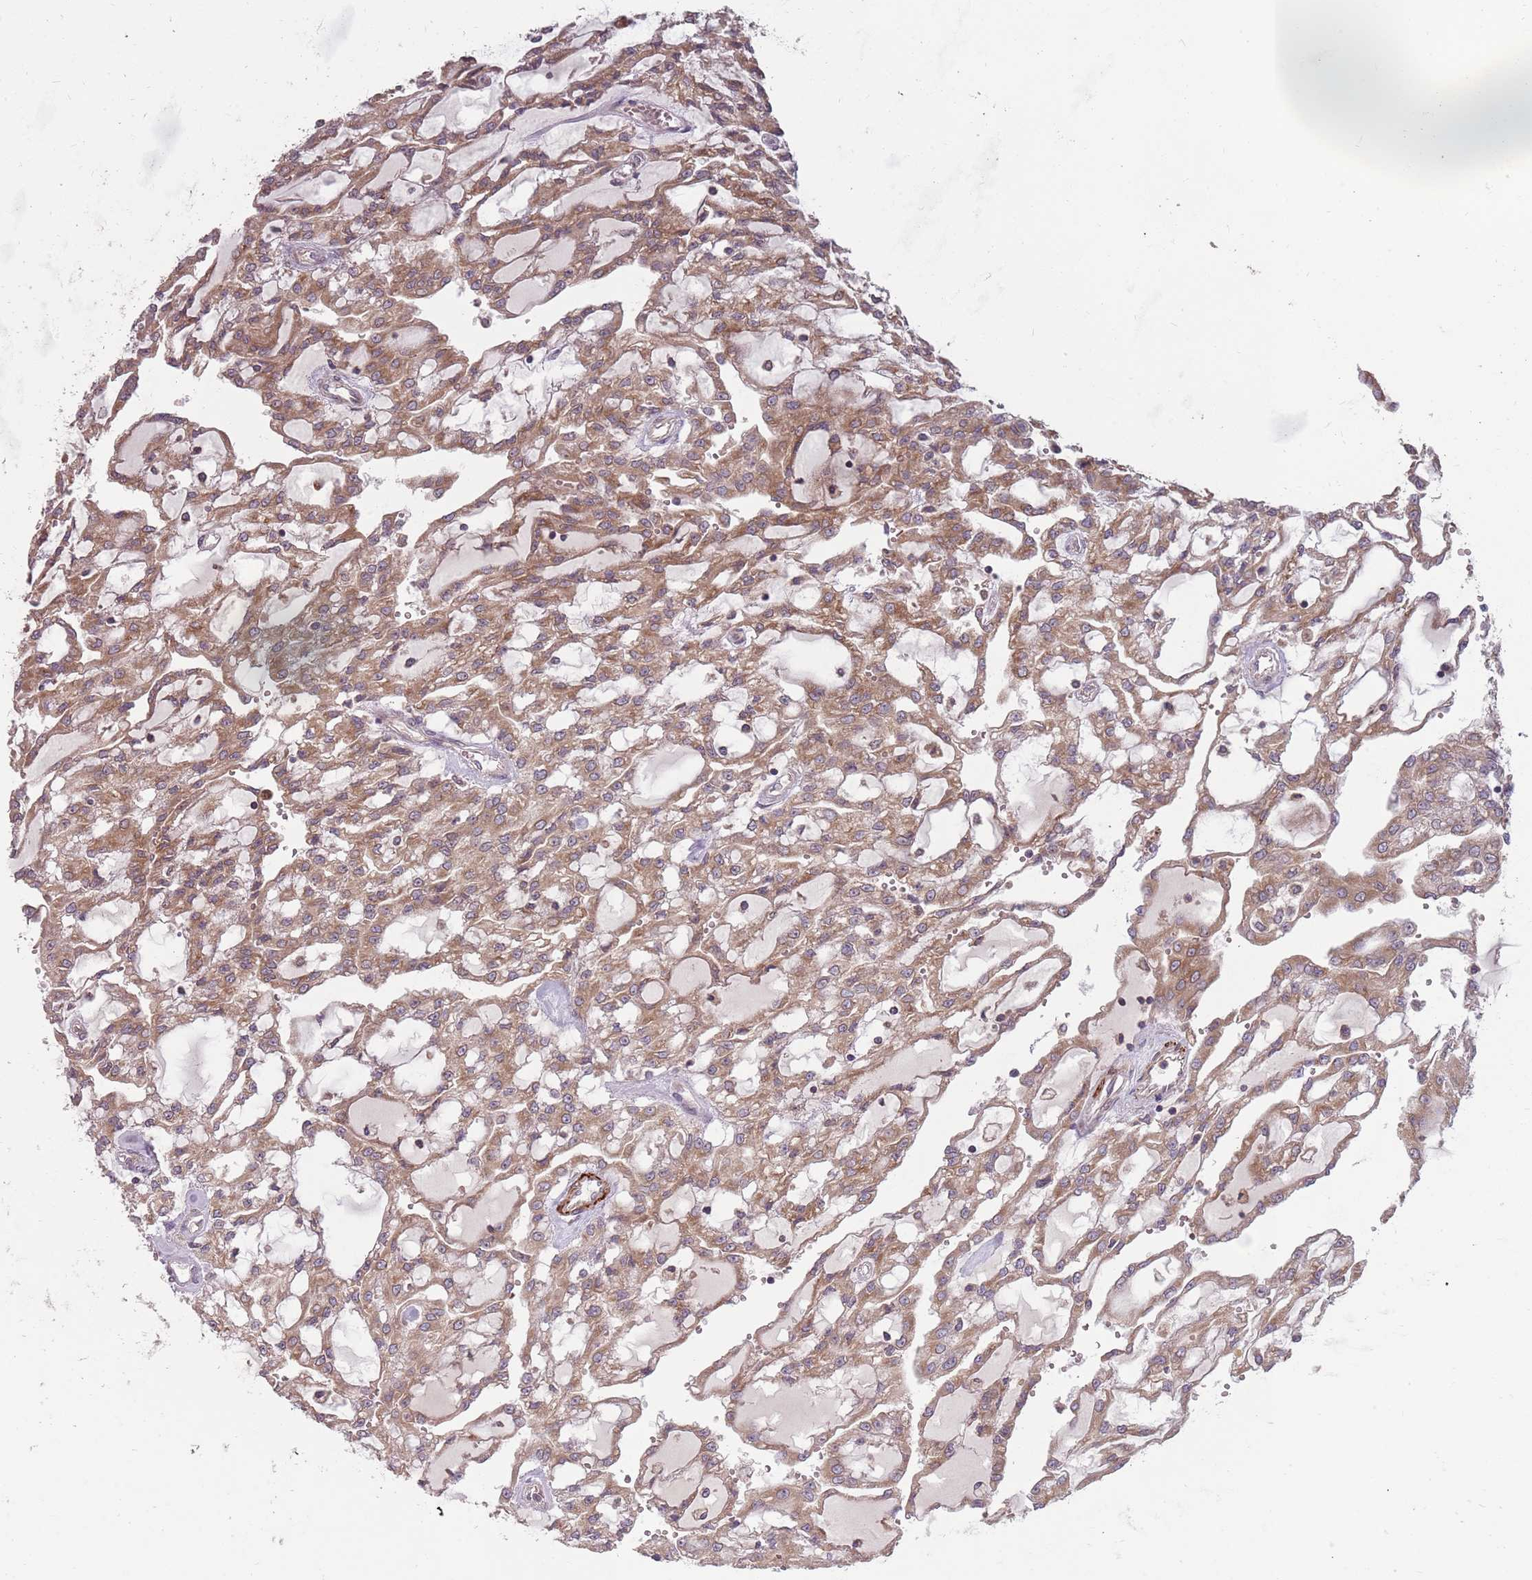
{"staining": {"intensity": "moderate", "quantity": ">75%", "location": "cytoplasmic/membranous"}, "tissue": "renal cancer", "cell_type": "Tumor cells", "image_type": "cancer", "snomed": [{"axis": "morphology", "description": "Adenocarcinoma, NOS"}, {"axis": "topography", "description": "Kidney"}], "caption": "Tumor cells reveal medium levels of moderate cytoplasmic/membranous staining in approximately >75% of cells in adenocarcinoma (renal).", "gene": "PLD6", "patient": {"sex": "male", "age": 63}}